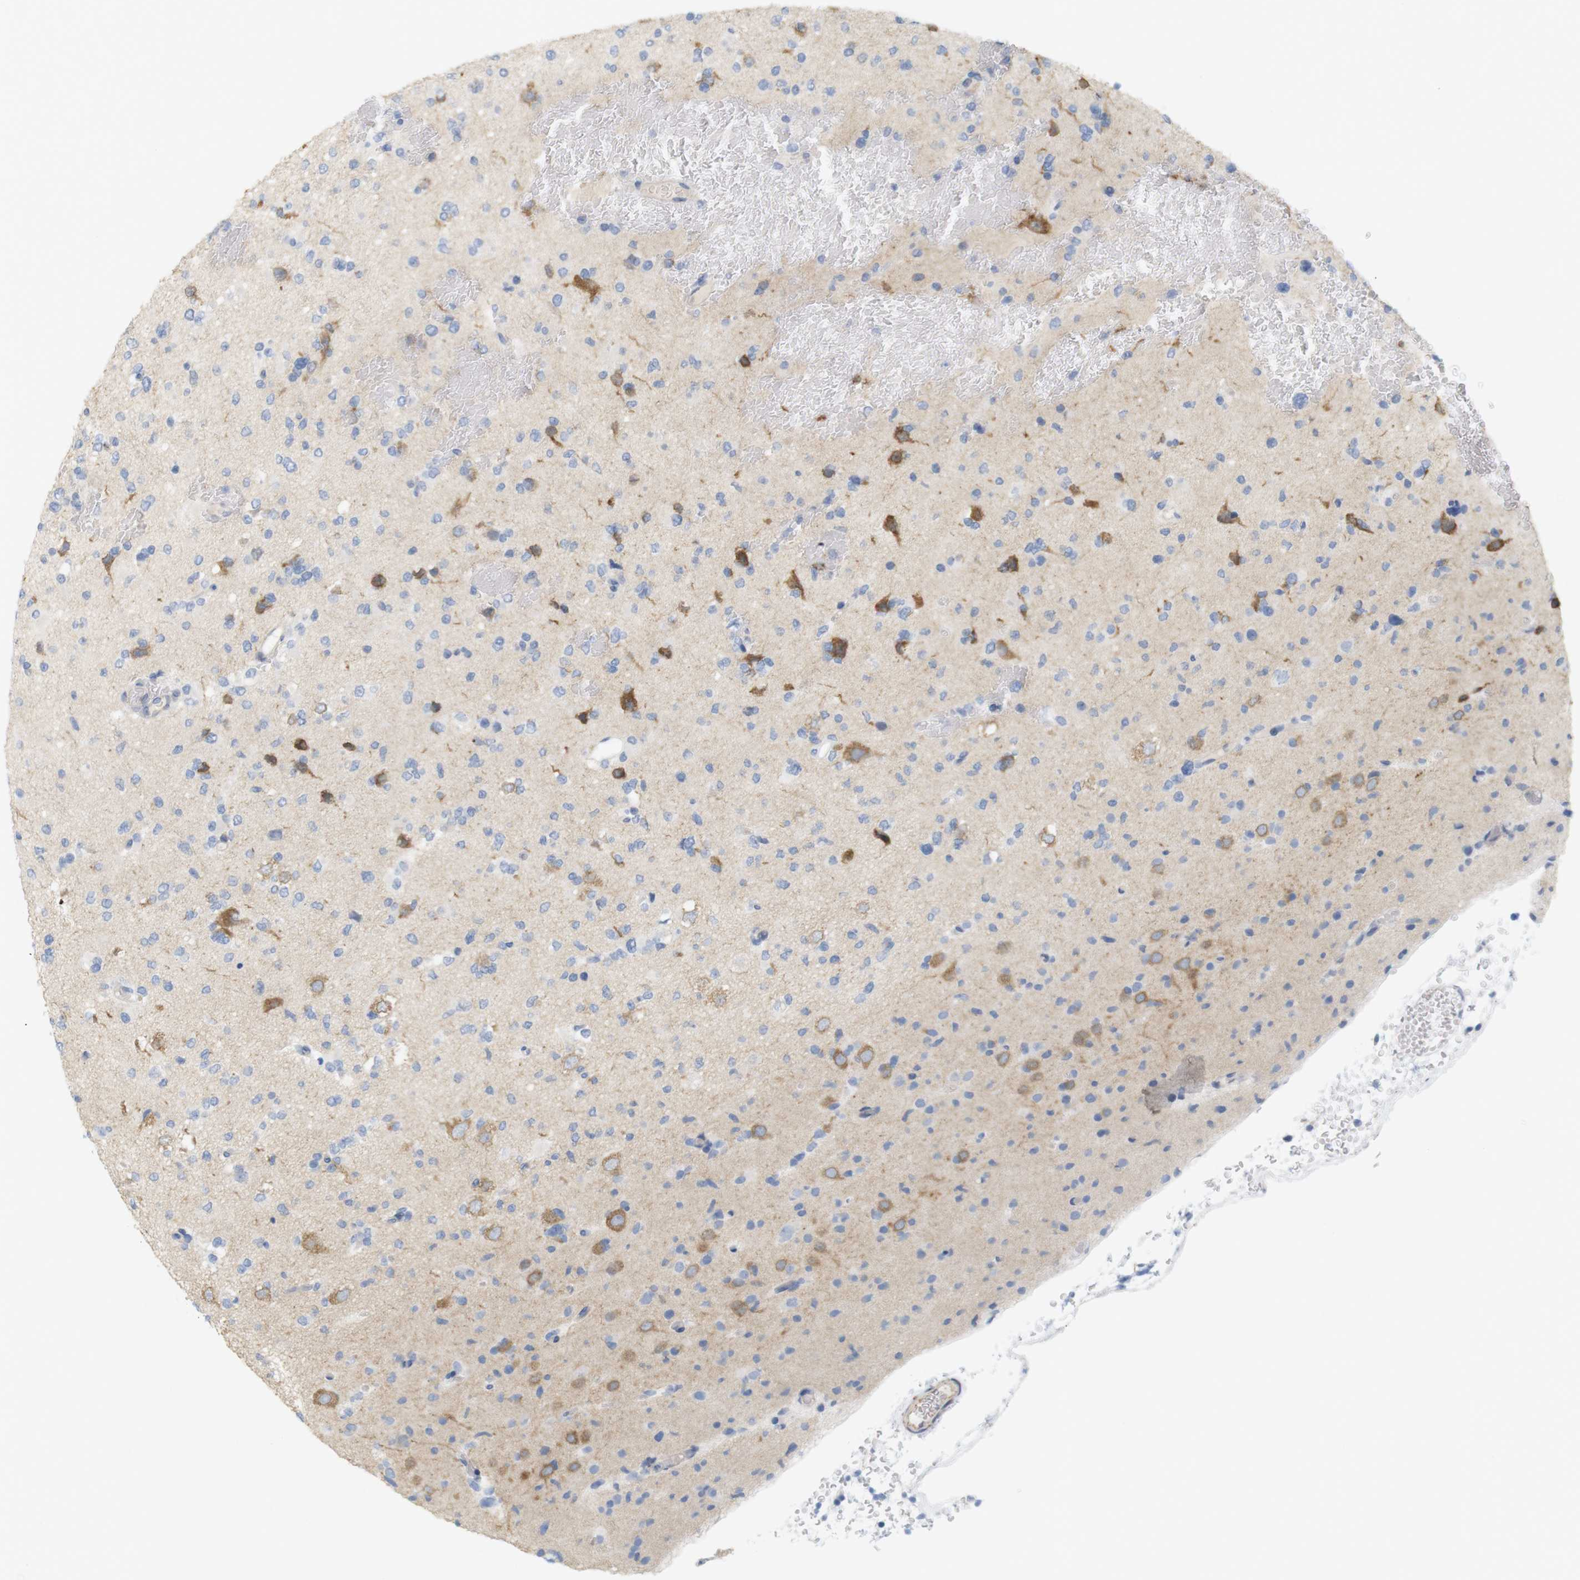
{"staining": {"intensity": "negative", "quantity": "none", "location": "none"}, "tissue": "glioma", "cell_type": "Tumor cells", "image_type": "cancer", "snomed": [{"axis": "morphology", "description": "Glioma, malignant, Low grade"}, {"axis": "topography", "description": "Brain"}], "caption": "Immunohistochemistry (IHC) histopathology image of neoplastic tissue: human glioma stained with DAB (3,3'-diaminobenzidine) displays no significant protein expression in tumor cells.", "gene": "ITPR1", "patient": {"sex": "female", "age": 22}}